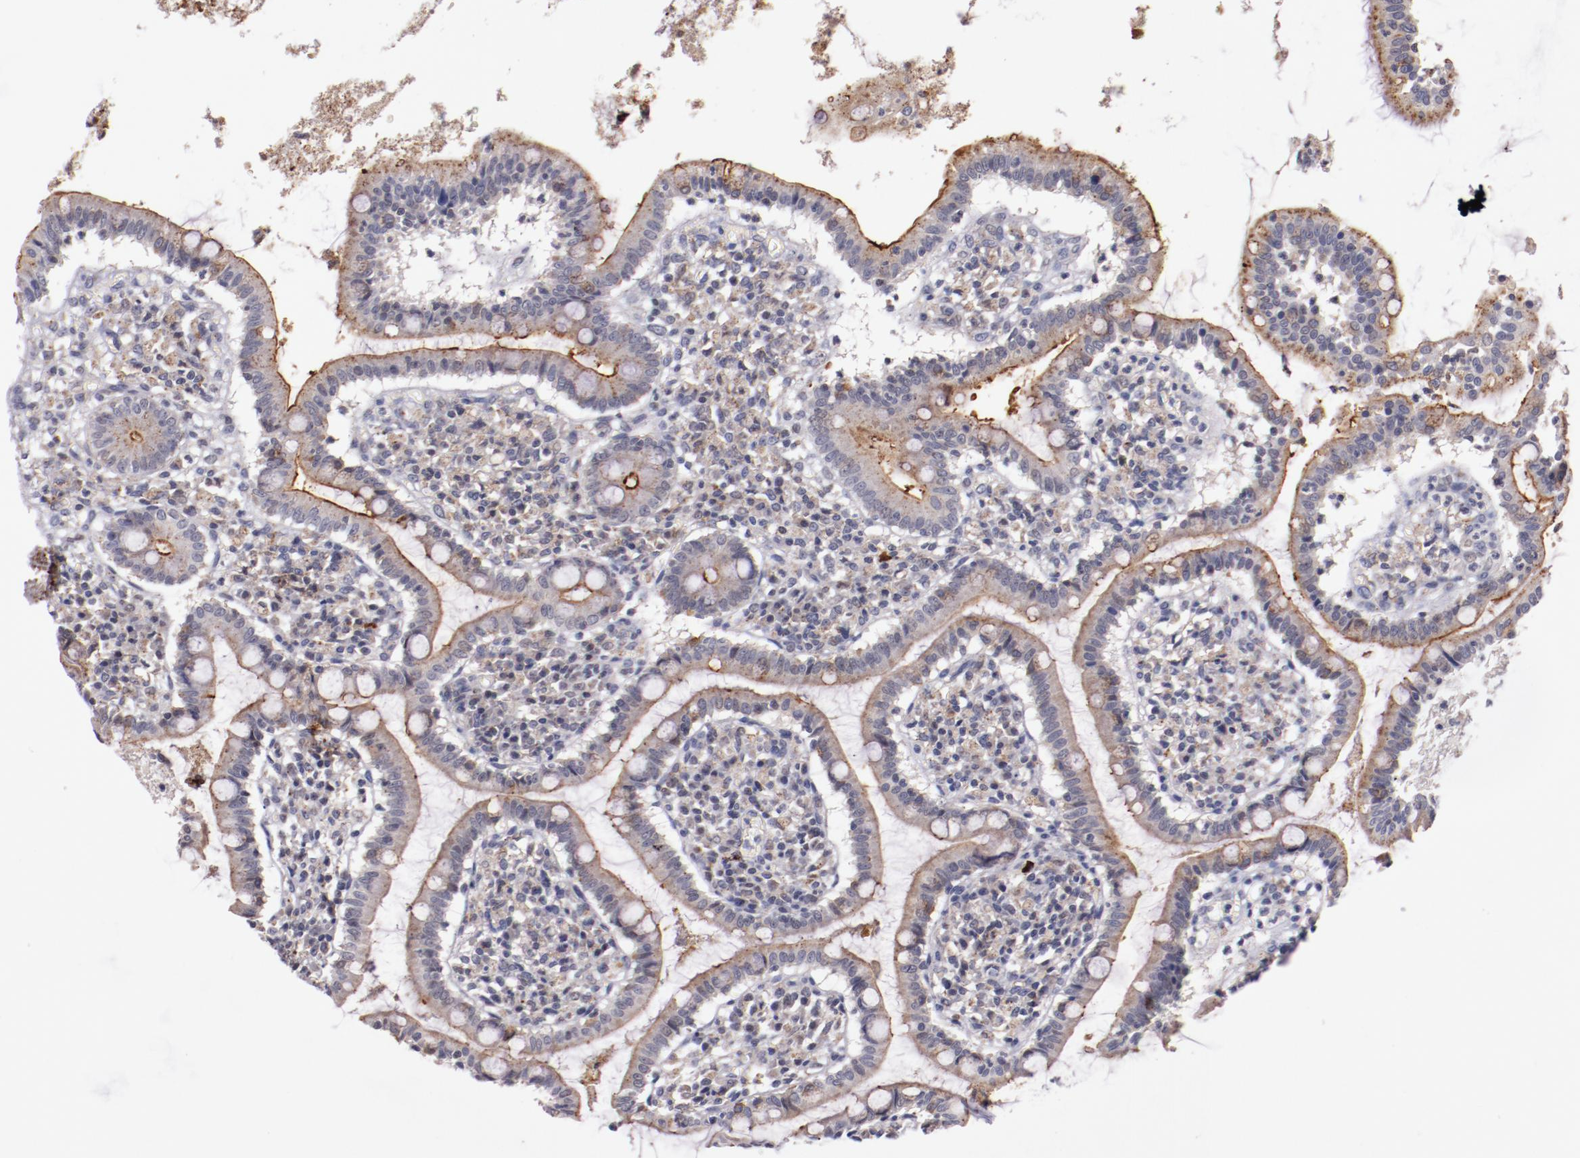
{"staining": {"intensity": "moderate", "quantity": "25%-75%", "location": "cytoplasmic/membranous"}, "tissue": "small intestine", "cell_type": "Glandular cells", "image_type": "normal", "snomed": [{"axis": "morphology", "description": "Normal tissue, NOS"}, {"axis": "topography", "description": "Small intestine"}], "caption": "Immunohistochemical staining of unremarkable small intestine demonstrates medium levels of moderate cytoplasmic/membranous positivity in about 25%-75% of glandular cells.", "gene": "SYP", "patient": {"sex": "female", "age": 61}}